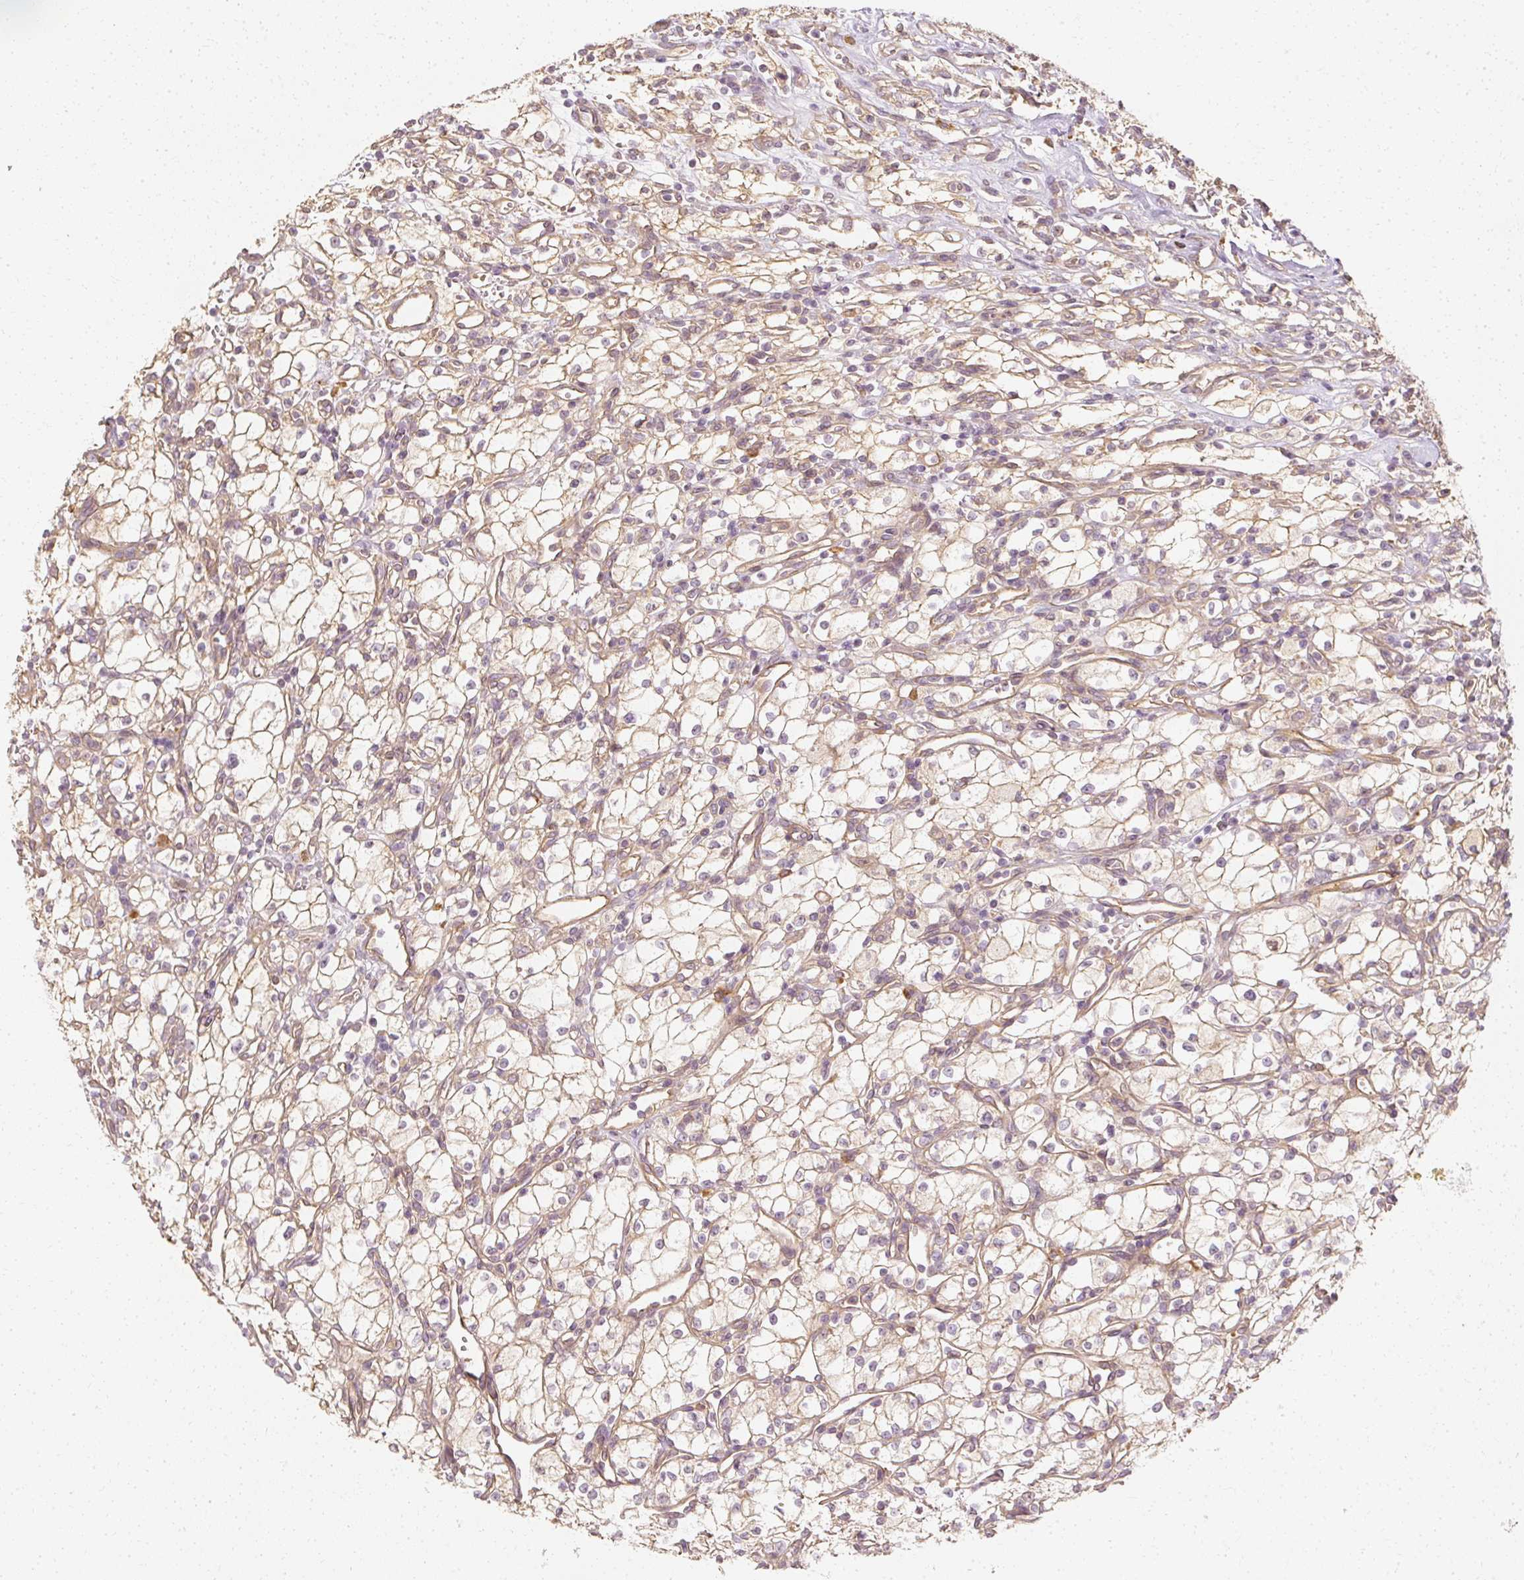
{"staining": {"intensity": "negative", "quantity": "none", "location": "none"}, "tissue": "renal cancer", "cell_type": "Tumor cells", "image_type": "cancer", "snomed": [{"axis": "morphology", "description": "Adenocarcinoma, NOS"}, {"axis": "topography", "description": "Kidney"}], "caption": "The histopathology image exhibits no significant staining in tumor cells of adenocarcinoma (renal). Nuclei are stained in blue.", "gene": "GNAQ", "patient": {"sex": "male", "age": 59}}